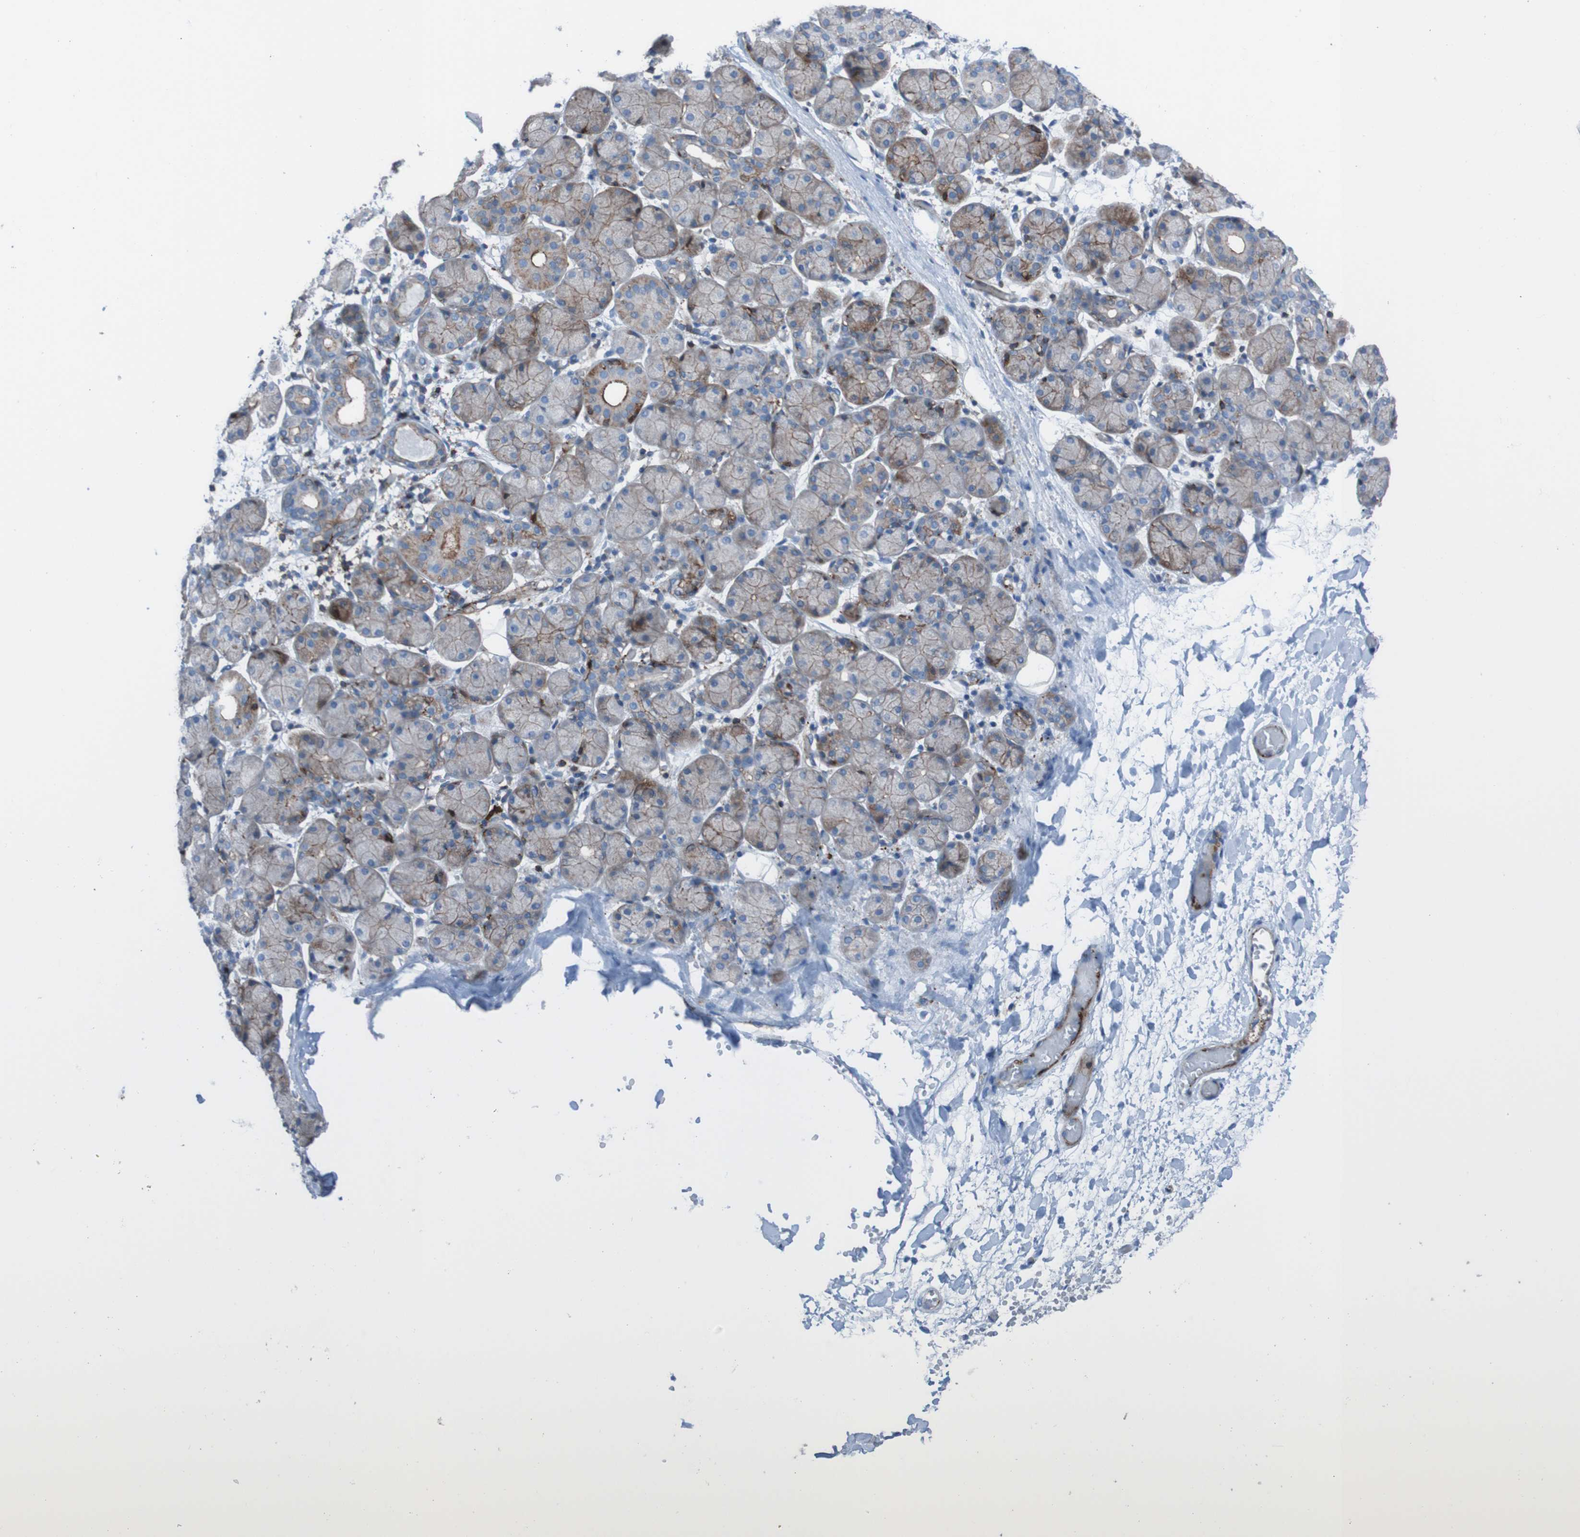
{"staining": {"intensity": "moderate", "quantity": "<25%", "location": "cytoplasmic/membranous"}, "tissue": "salivary gland", "cell_type": "Glandular cells", "image_type": "normal", "snomed": [{"axis": "morphology", "description": "Normal tissue, NOS"}, {"axis": "topography", "description": "Salivary gland"}], "caption": "Salivary gland stained with DAB (3,3'-diaminobenzidine) immunohistochemistry (IHC) exhibits low levels of moderate cytoplasmic/membranous expression in about <25% of glandular cells.", "gene": "RNF182", "patient": {"sex": "female", "age": 24}}